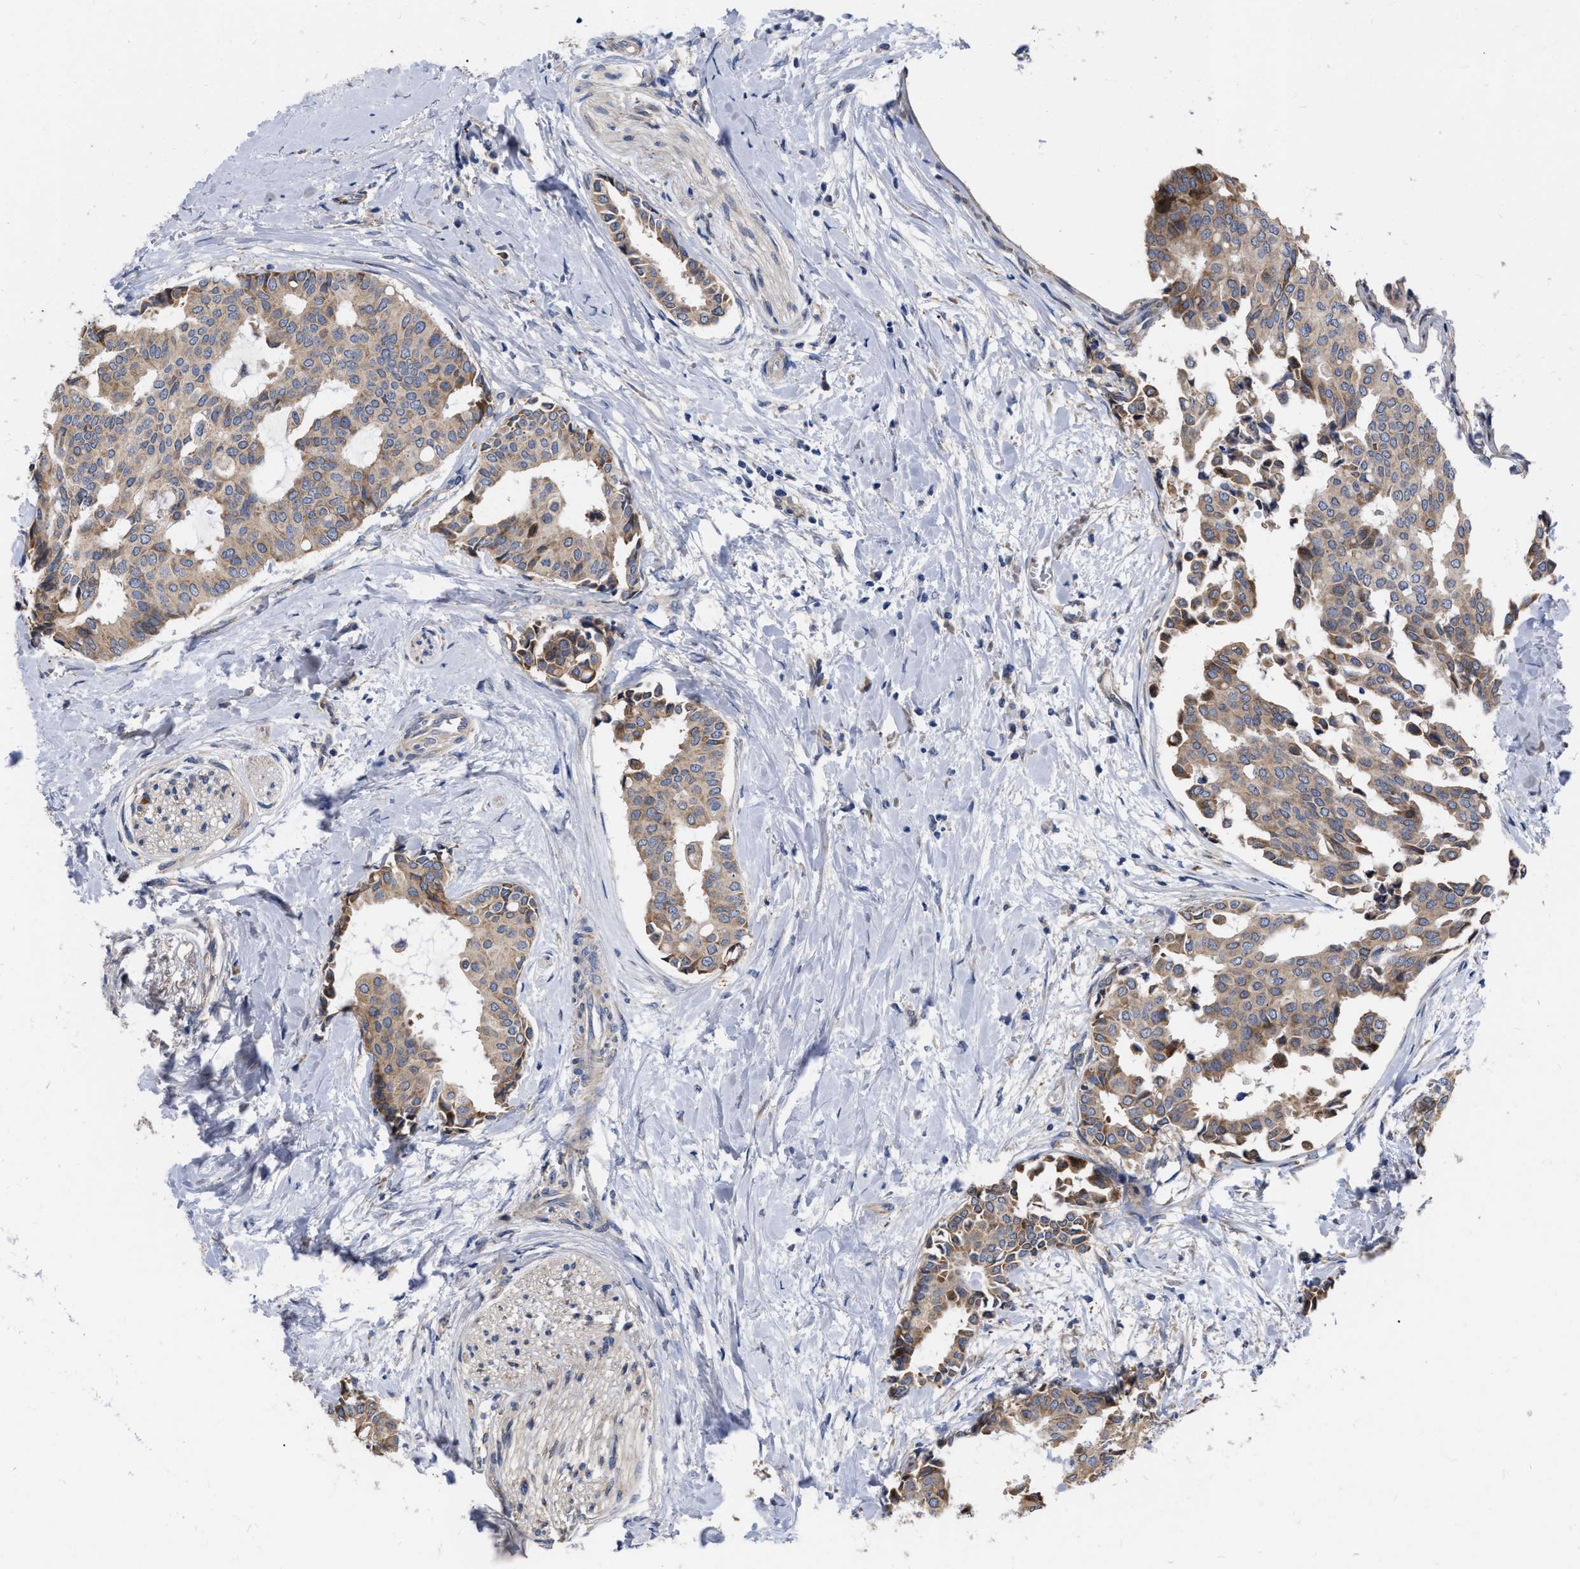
{"staining": {"intensity": "moderate", "quantity": ">75%", "location": "cytoplasmic/membranous"}, "tissue": "head and neck cancer", "cell_type": "Tumor cells", "image_type": "cancer", "snomed": [{"axis": "morphology", "description": "Adenocarcinoma, NOS"}, {"axis": "topography", "description": "Salivary gland"}, {"axis": "topography", "description": "Head-Neck"}], "caption": "Protein staining of head and neck cancer (adenocarcinoma) tissue reveals moderate cytoplasmic/membranous positivity in about >75% of tumor cells.", "gene": "MLST8", "patient": {"sex": "female", "age": 59}}